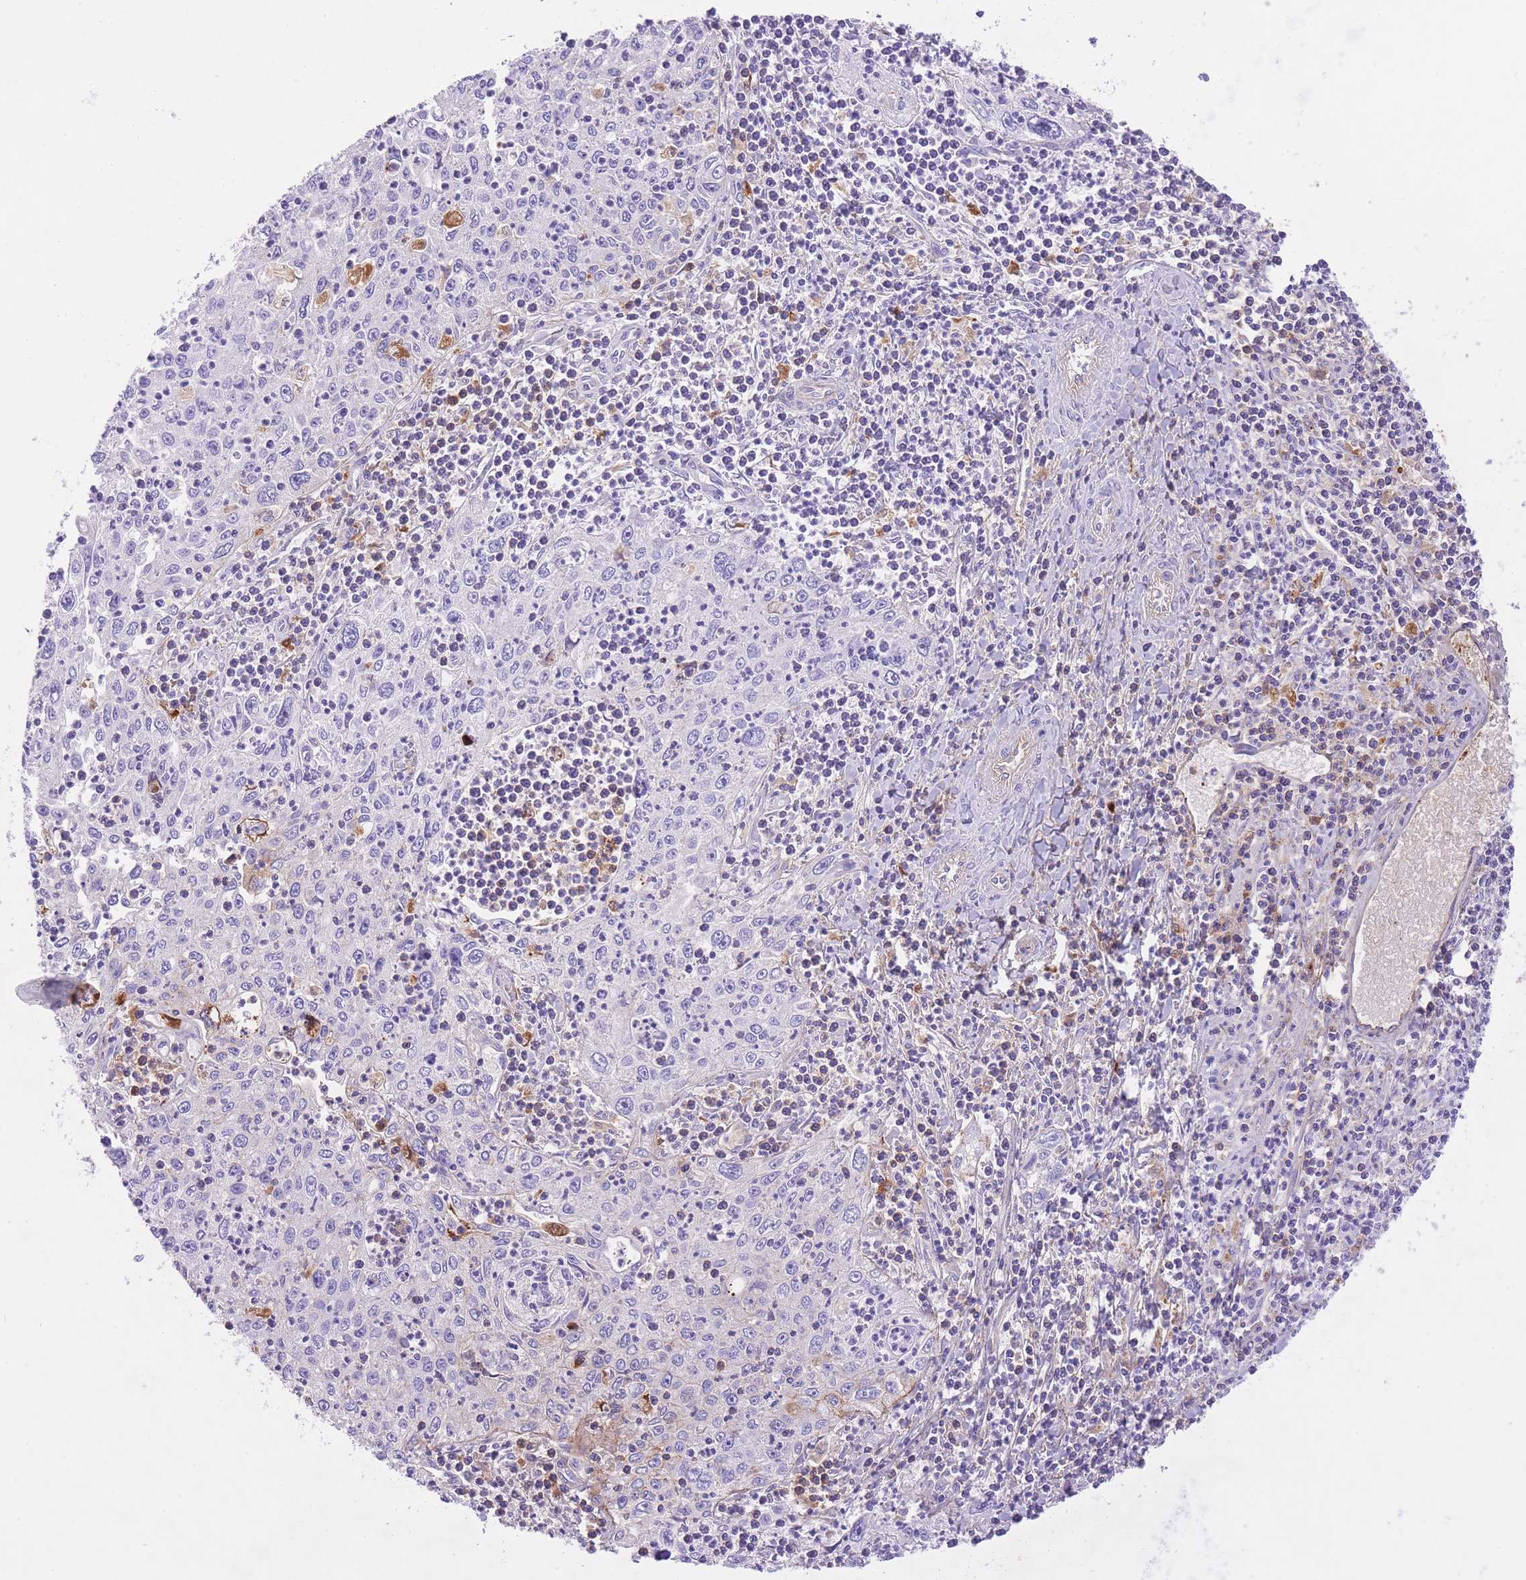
{"staining": {"intensity": "negative", "quantity": "none", "location": "none"}, "tissue": "cervical cancer", "cell_type": "Tumor cells", "image_type": "cancer", "snomed": [{"axis": "morphology", "description": "Squamous cell carcinoma, NOS"}, {"axis": "topography", "description": "Cervix"}], "caption": "Histopathology image shows no significant protein expression in tumor cells of cervical cancer.", "gene": "HRG", "patient": {"sex": "female", "age": 30}}